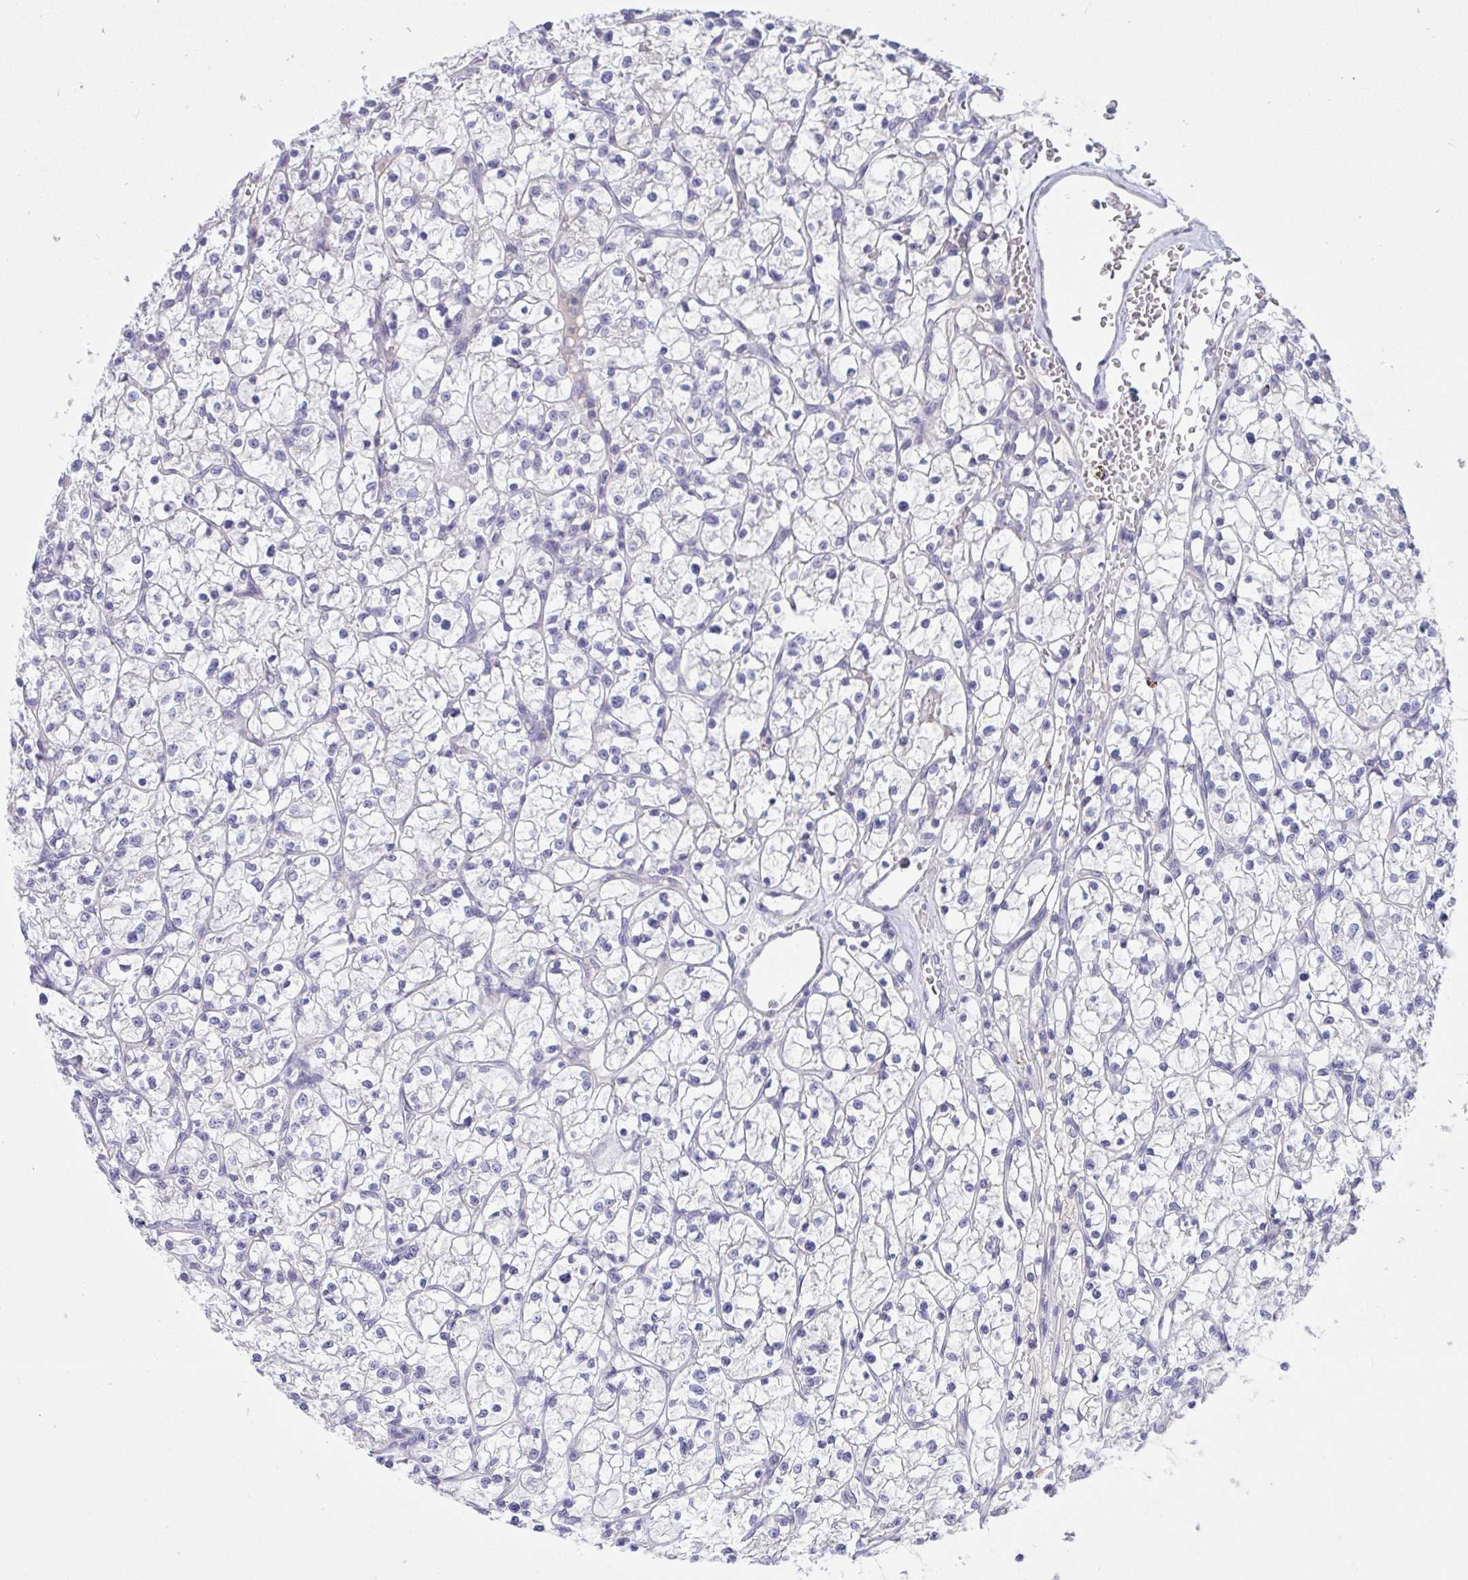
{"staining": {"intensity": "negative", "quantity": "none", "location": "none"}, "tissue": "renal cancer", "cell_type": "Tumor cells", "image_type": "cancer", "snomed": [{"axis": "morphology", "description": "Adenocarcinoma, NOS"}, {"axis": "topography", "description": "Kidney"}], "caption": "DAB (3,3'-diaminobenzidine) immunohistochemical staining of human renal cancer demonstrates no significant staining in tumor cells. (Immunohistochemistry (ihc), brightfield microscopy, high magnification).", "gene": "TMEM41A", "patient": {"sex": "female", "age": 64}}